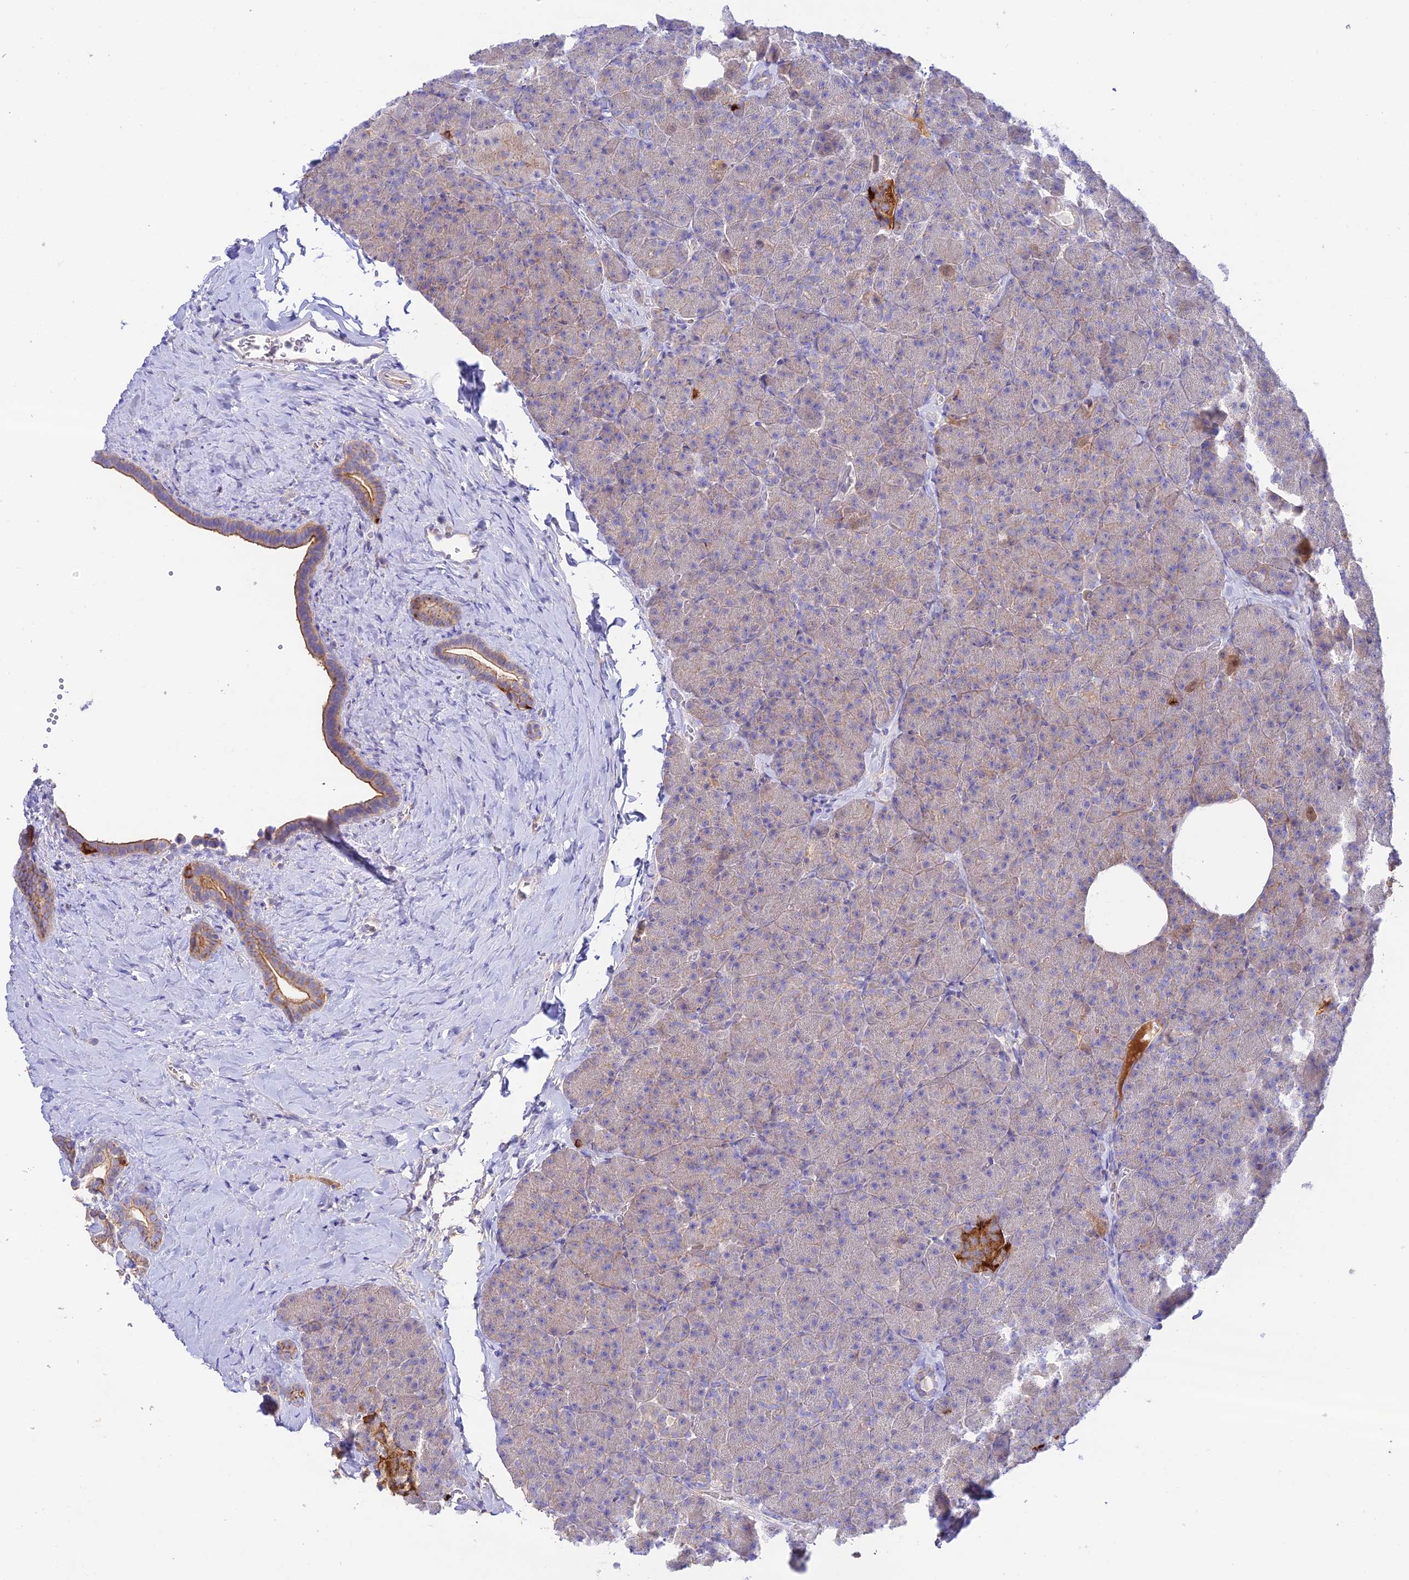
{"staining": {"intensity": "moderate", "quantity": "<25%", "location": "cytoplasmic/membranous"}, "tissue": "pancreas", "cell_type": "Exocrine glandular cells", "image_type": "normal", "snomed": [{"axis": "morphology", "description": "Normal tissue, NOS"}, {"axis": "morphology", "description": "Carcinoid, malignant, NOS"}, {"axis": "topography", "description": "Pancreas"}], "caption": "A photomicrograph of pancreas stained for a protein exhibits moderate cytoplasmic/membranous brown staining in exocrine glandular cells. (DAB (3,3'-diaminobenzidine) IHC with brightfield microscopy, high magnification).", "gene": "NLRP9", "patient": {"sex": "female", "age": 35}}